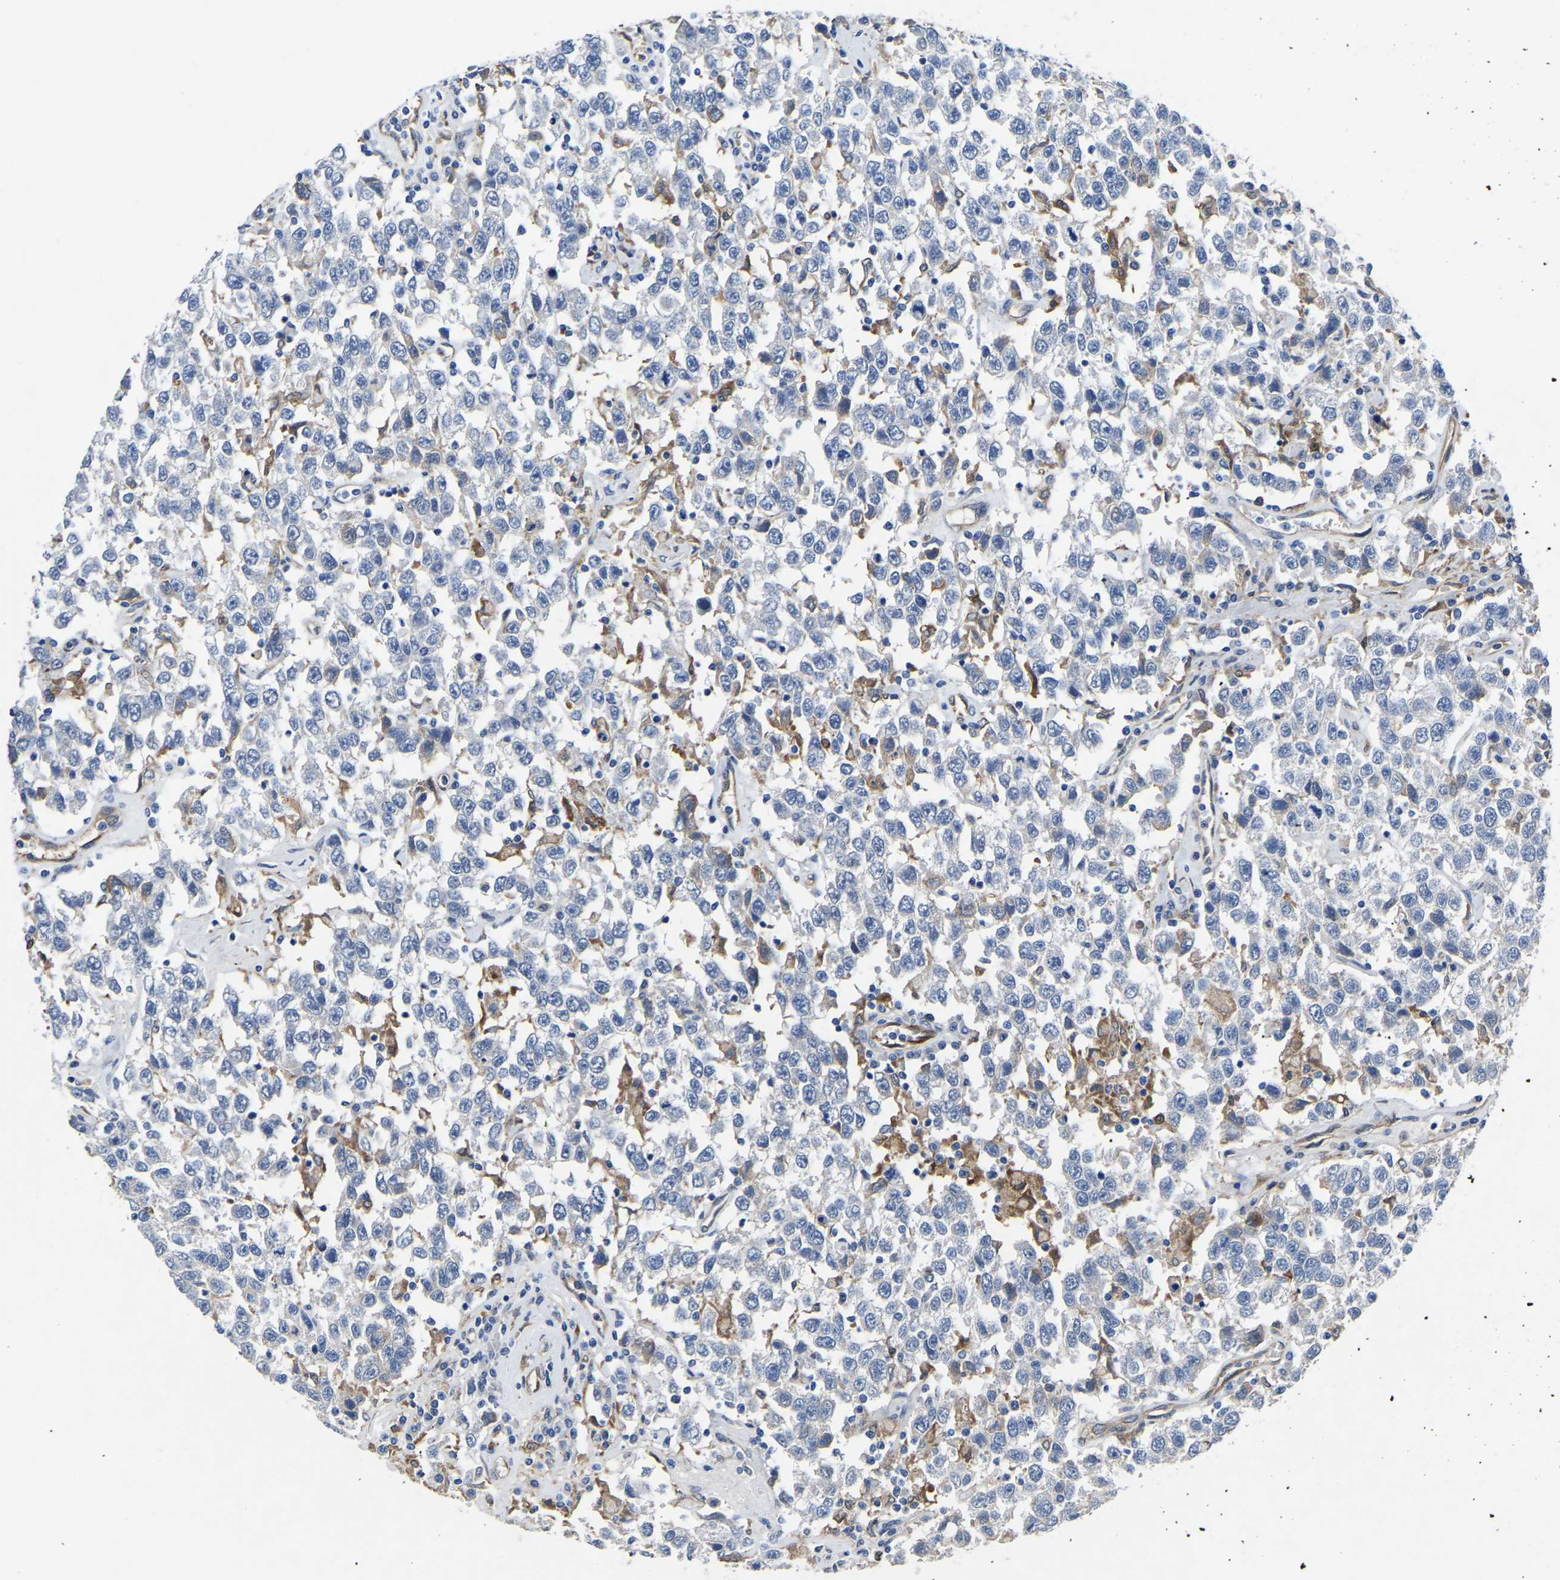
{"staining": {"intensity": "weak", "quantity": "<25%", "location": "cytoplasmic/membranous"}, "tissue": "testis cancer", "cell_type": "Tumor cells", "image_type": "cancer", "snomed": [{"axis": "morphology", "description": "Seminoma, NOS"}, {"axis": "topography", "description": "Testis"}], "caption": "Immunohistochemistry micrograph of human seminoma (testis) stained for a protein (brown), which demonstrates no expression in tumor cells. (DAB (3,3'-diaminobenzidine) immunohistochemistry visualized using brightfield microscopy, high magnification).", "gene": "ATG2B", "patient": {"sex": "male", "age": 41}}